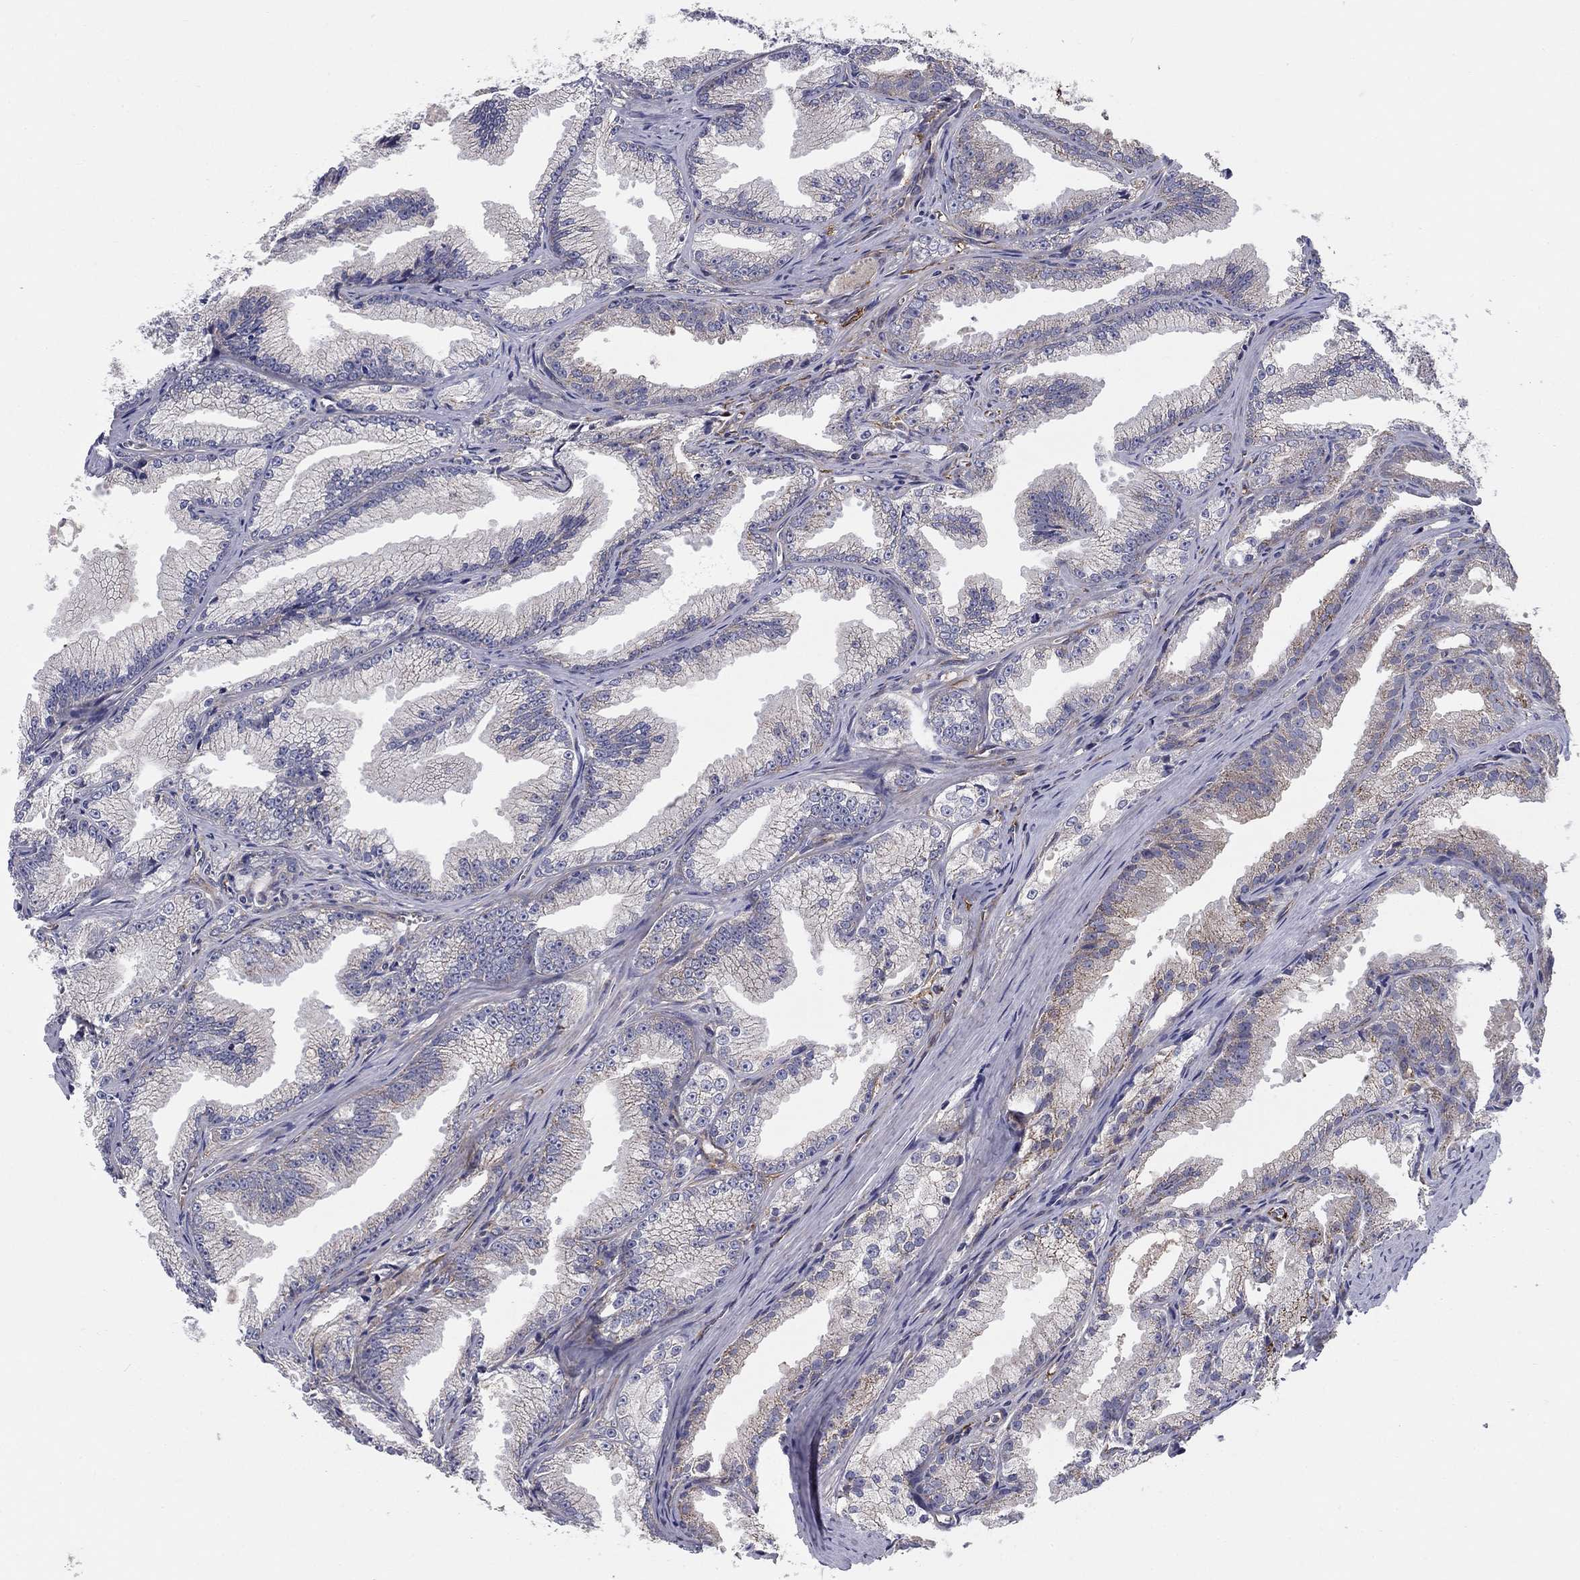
{"staining": {"intensity": "weak", "quantity": "<25%", "location": "cytoplasmic/membranous"}, "tissue": "prostate cancer", "cell_type": "Tumor cells", "image_type": "cancer", "snomed": [{"axis": "morphology", "description": "Adenocarcinoma, NOS"}, {"axis": "morphology", "description": "Adenocarcinoma, High grade"}, {"axis": "topography", "description": "Prostate"}], "caption": "This is an immunohistochemistry histopathology image of human prostate high-grade adenocarcinoma. There is no positivity in tumor cells.", "gene": "EMP2", "patient": {"sex": "male", "age": 70}}